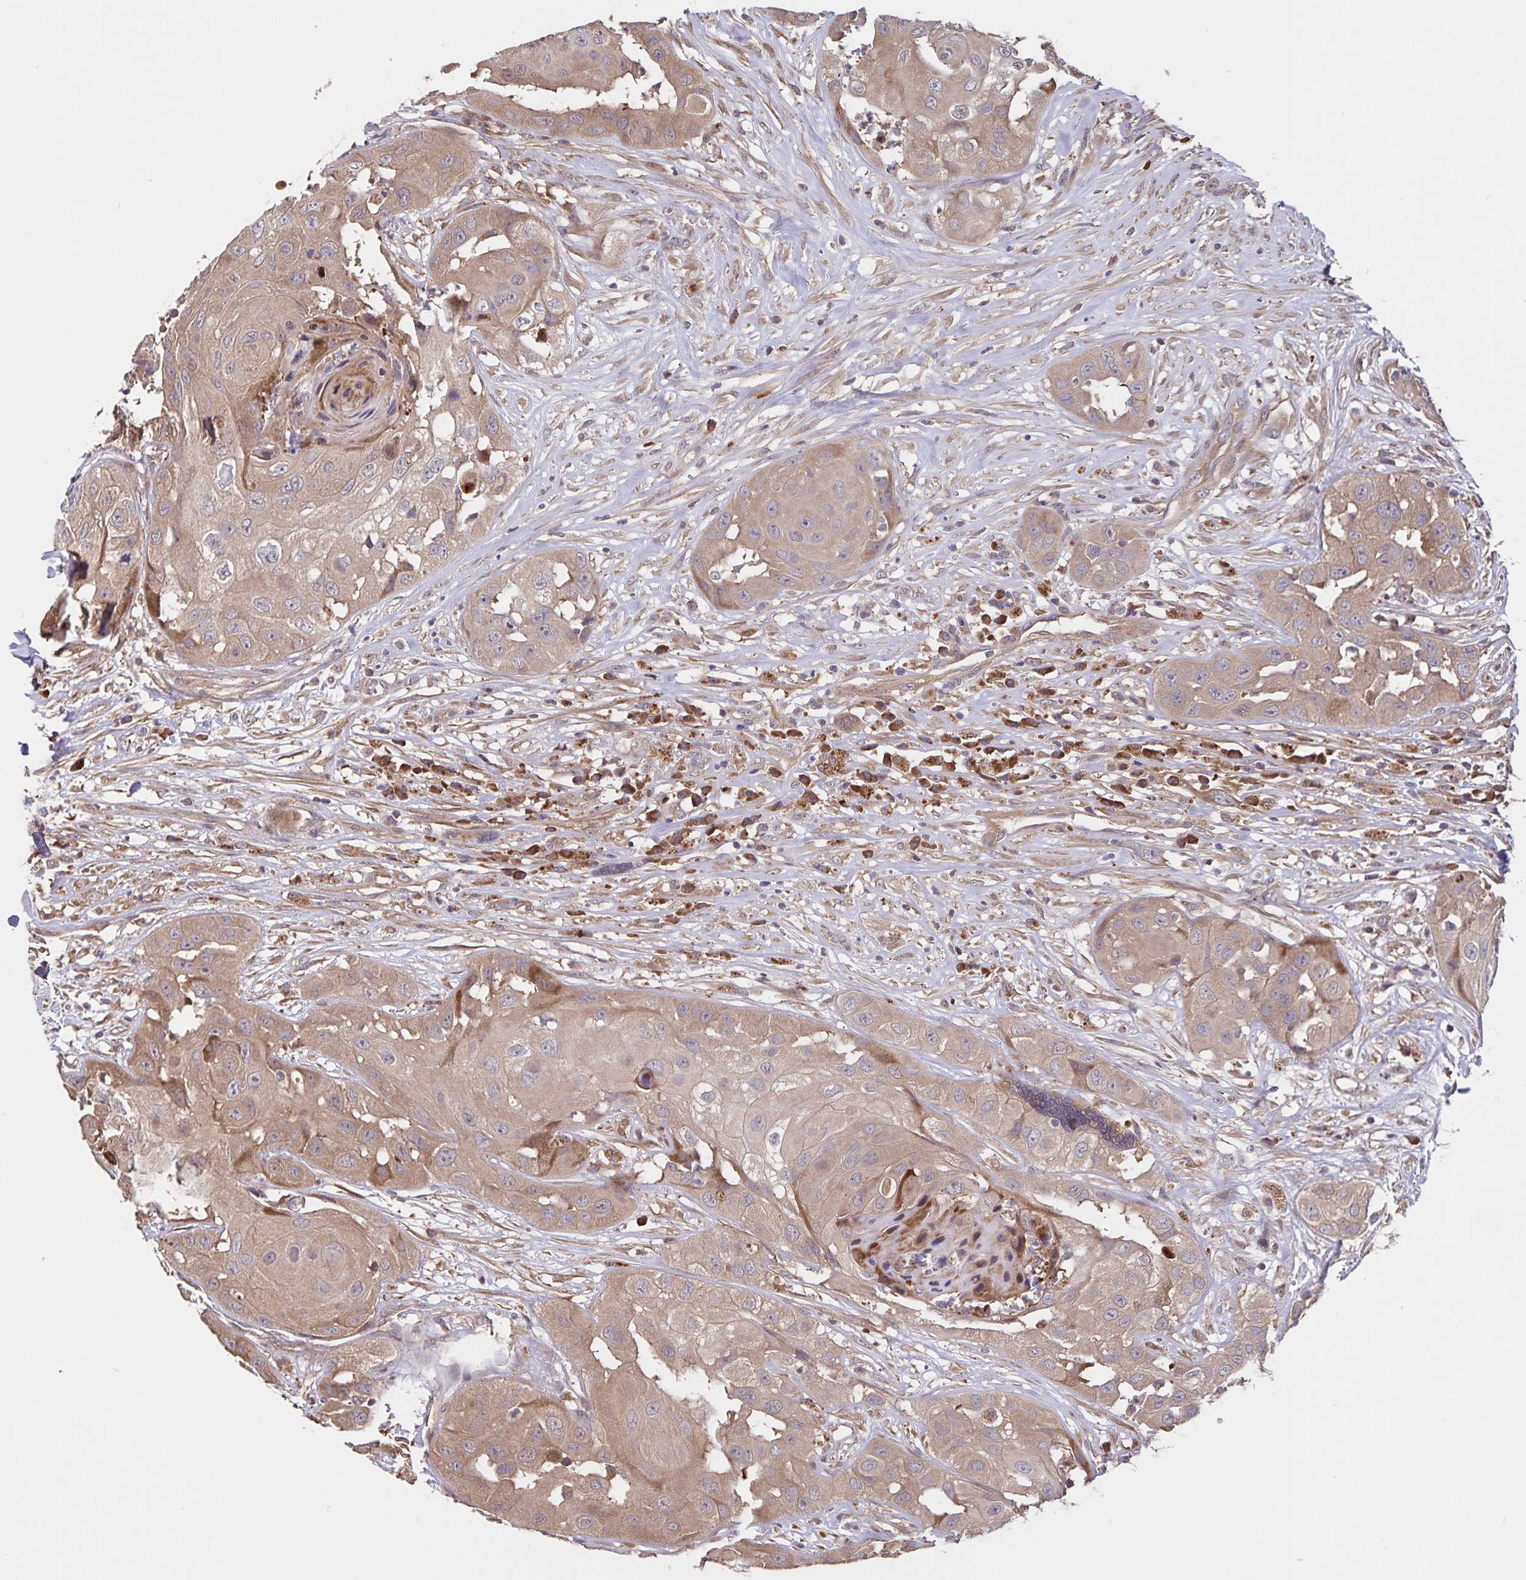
{"staining": {"intensity": "weak", "quantity": ">75%", "location": "cytoplasmic/membranous"}, "tissue": "head and neck cancer", "cell_type": "Tumor cells", "image_type": "cancer", "snomed": [{"axis": "morphology", "description": "Squamous cell carcinoma, NOS"}, {"axis": "topography", "description": "Head-Neck"}], "caption": "Weak cytoplasmic/membranous staining for a protein is identified in about >75% of tumor cells of head and neck cancer (squamous cell carcinoma) using immunohistochemistry (IHC).", "gene": "FBXL16", "patient": {"sex": "male", "age": 83}}